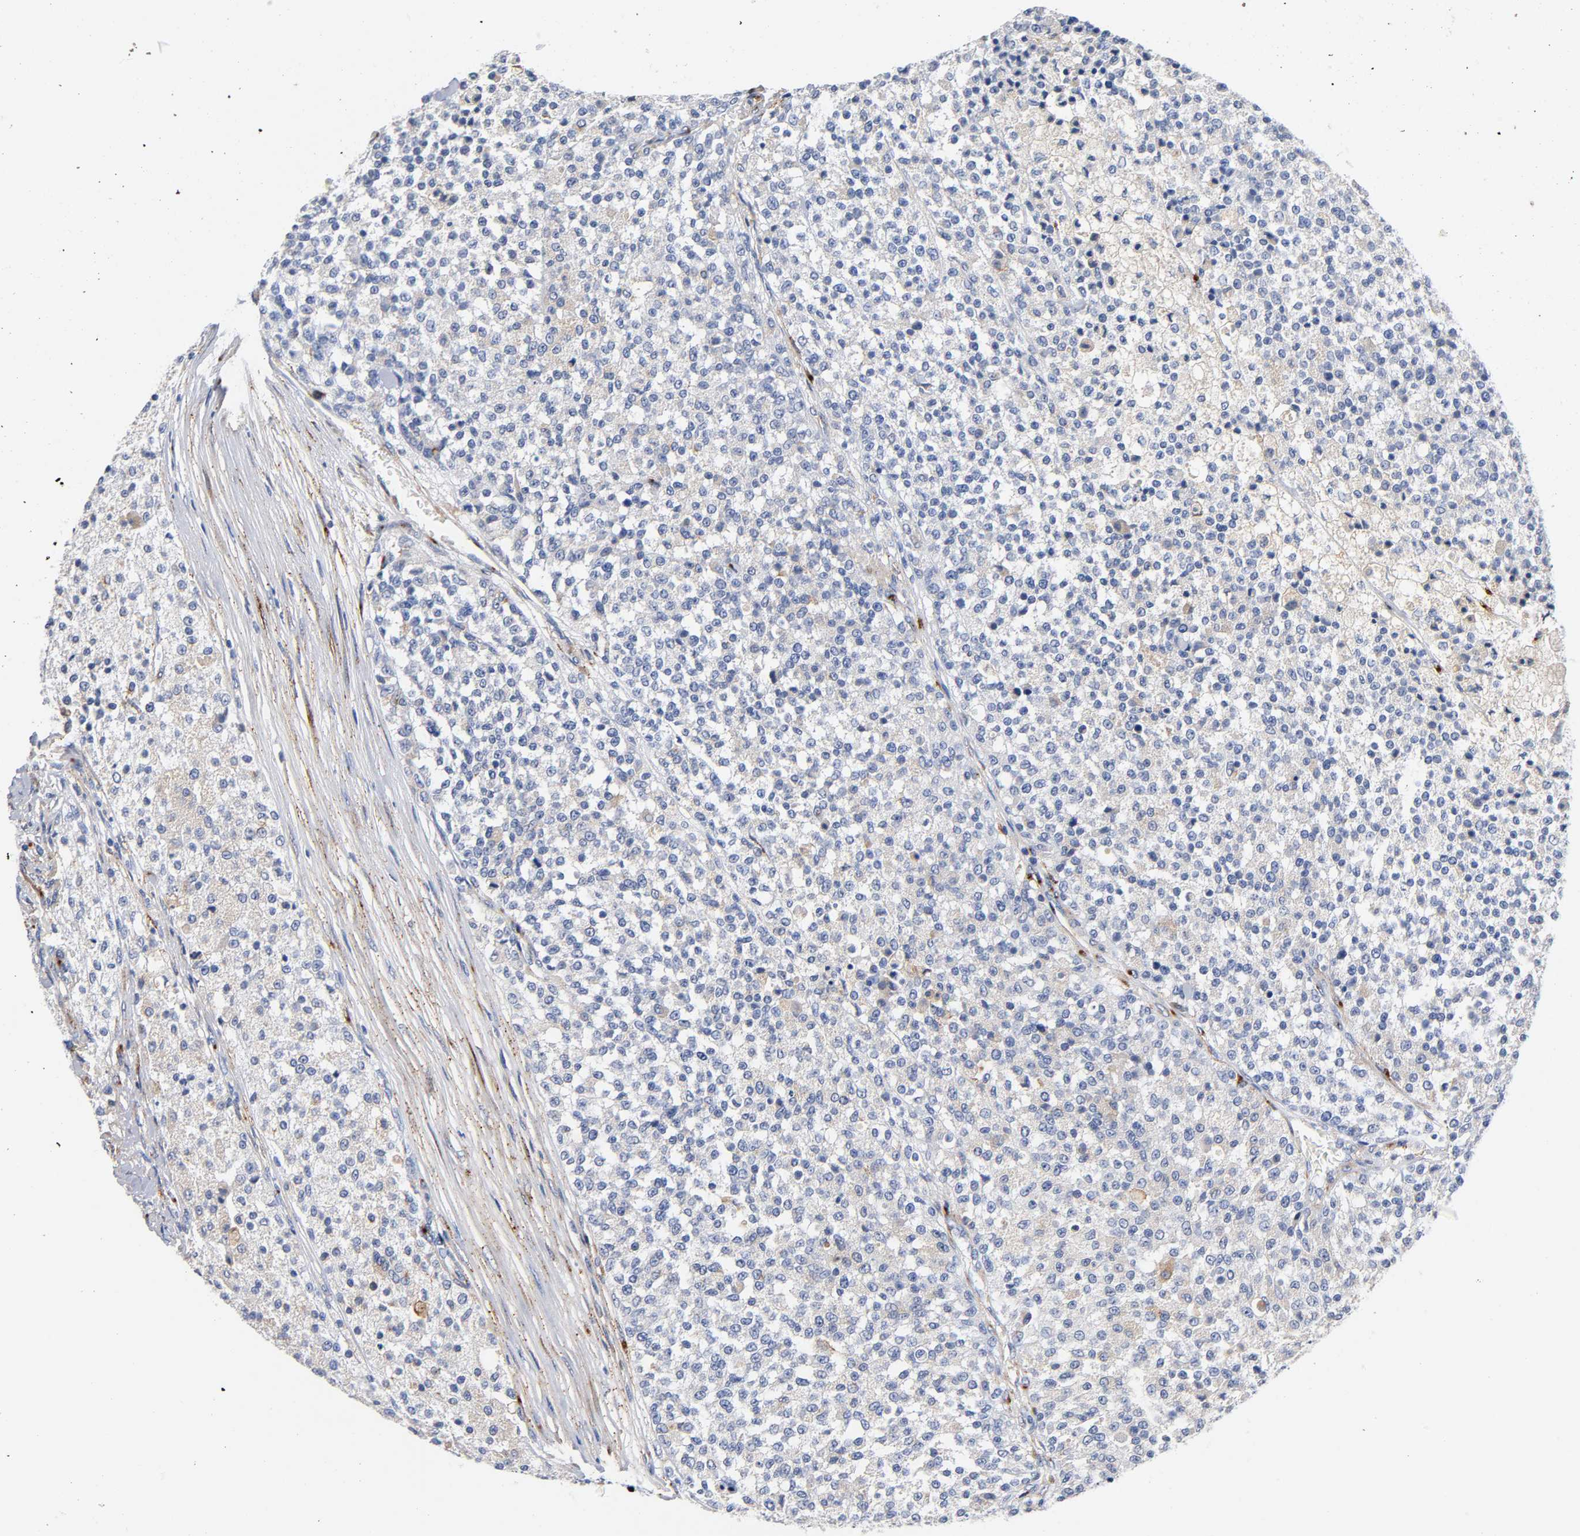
{"staining": {"intensity": "negative", "quantity": "none", "location": "none"}, "tissue": "testis cancer", "cell_type": "Tumor cells", "image_type": "cancer", "snomed": [{"axis": "morphology", "description": "Seminoma, NOS"}, {"axis": "topography", "description": "Testis"}], "caption": "Tumor cells show no significant expression in testis cancer. Nuclei are stained in blue.", "gene": "LRP1", "patient": {"sex": "male", "age": 59}}